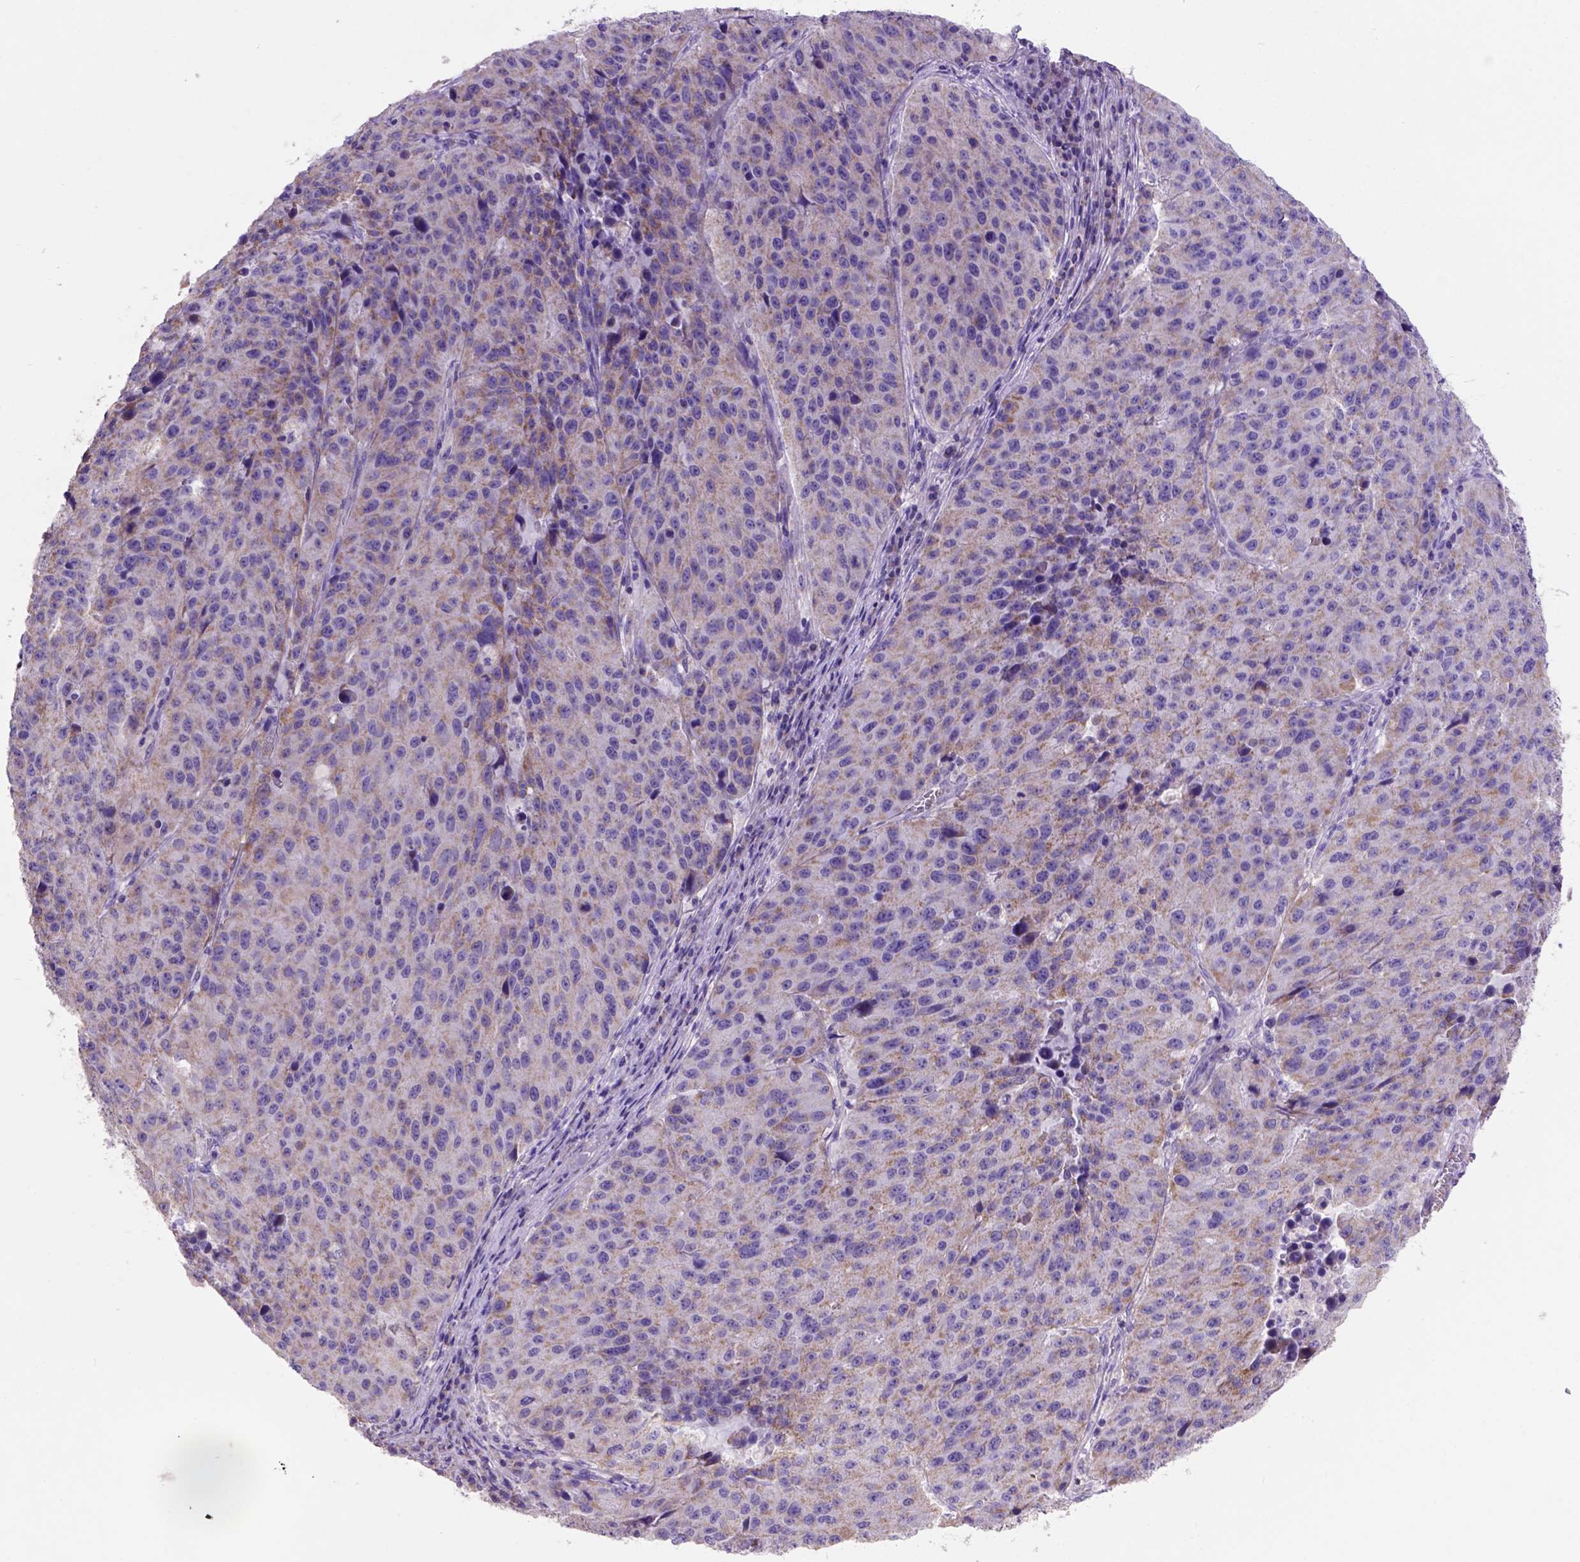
{"staining": {"intensity": "weak", "quantity": ">75%", "location": "cytoplasmic/membranous"}, "tissue": "stomach cancer", "cell_type": "Tumor cells", "image_type": "cancer", "snomed": [{"axis": "morphology", "description": "Adenocarcinoma, NOS"}, {"axis": "topography", "description": "Stomach"}], "caption": "Tumor cells show weak cytoplasmic/membranous staining in approximately >75% of cells in stomach adenocarcinoma.", "gene": "L2HGDH", "patient": {"sex": "male", "age": 71}}